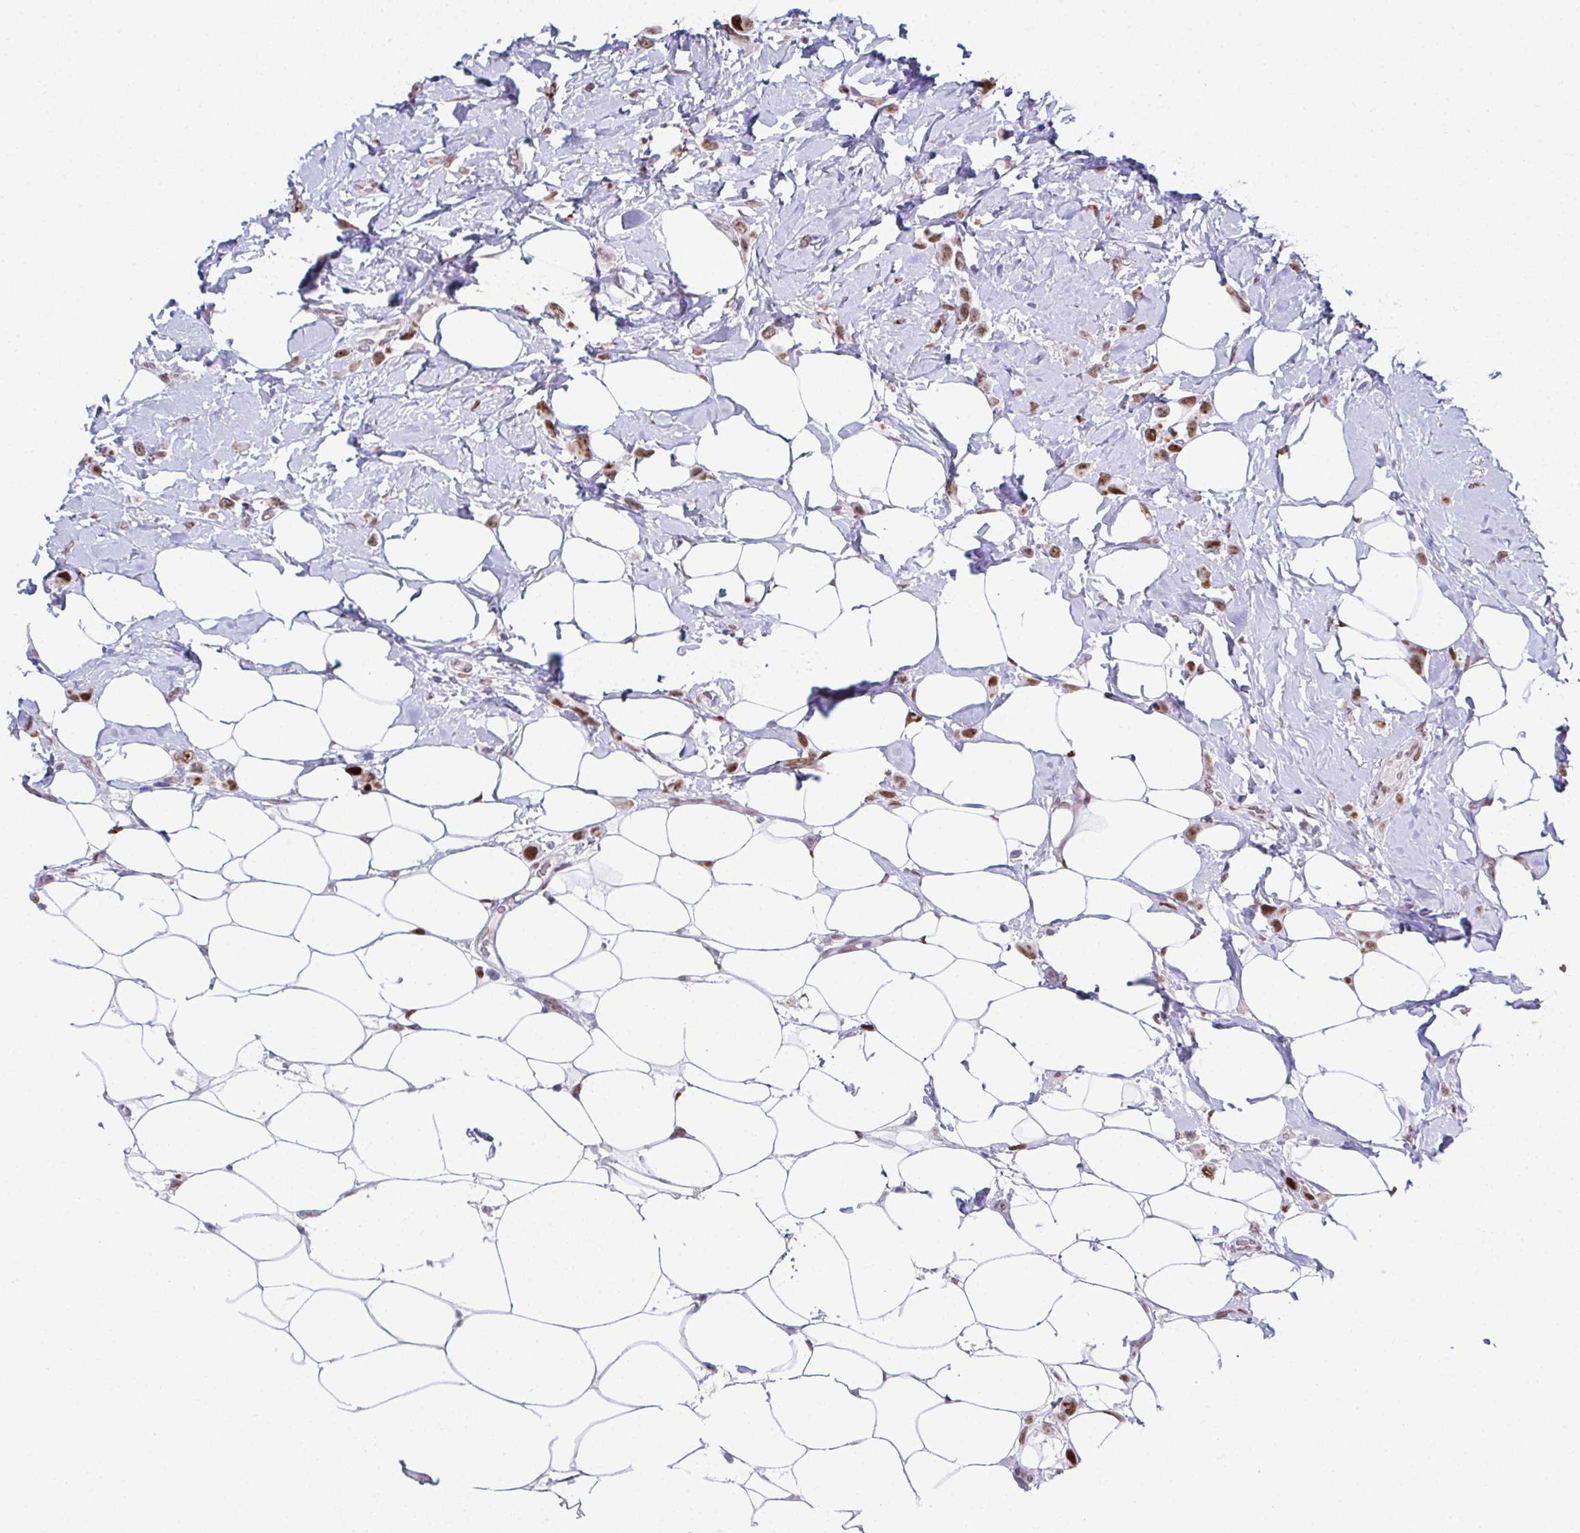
{"staining": {"intensity": "moderate", "quantity": ">75%", "location": "nuclear"}, "tissue": "breast cancer", "cell_type": "Tumor cells", "image_type": "cancer", "snomed": [{"axis": "morphology", "description": "Lobular carcinoma"}, {"axis": "topography", "description": "Breast"}], "caption": "Tumor cells exhibit moderate nuclear positivity in approximately >75% of cells in breast cancer (lobular carcinoma).", "gene": "RB1", "patient": {"sex": "female", "age": 66}}